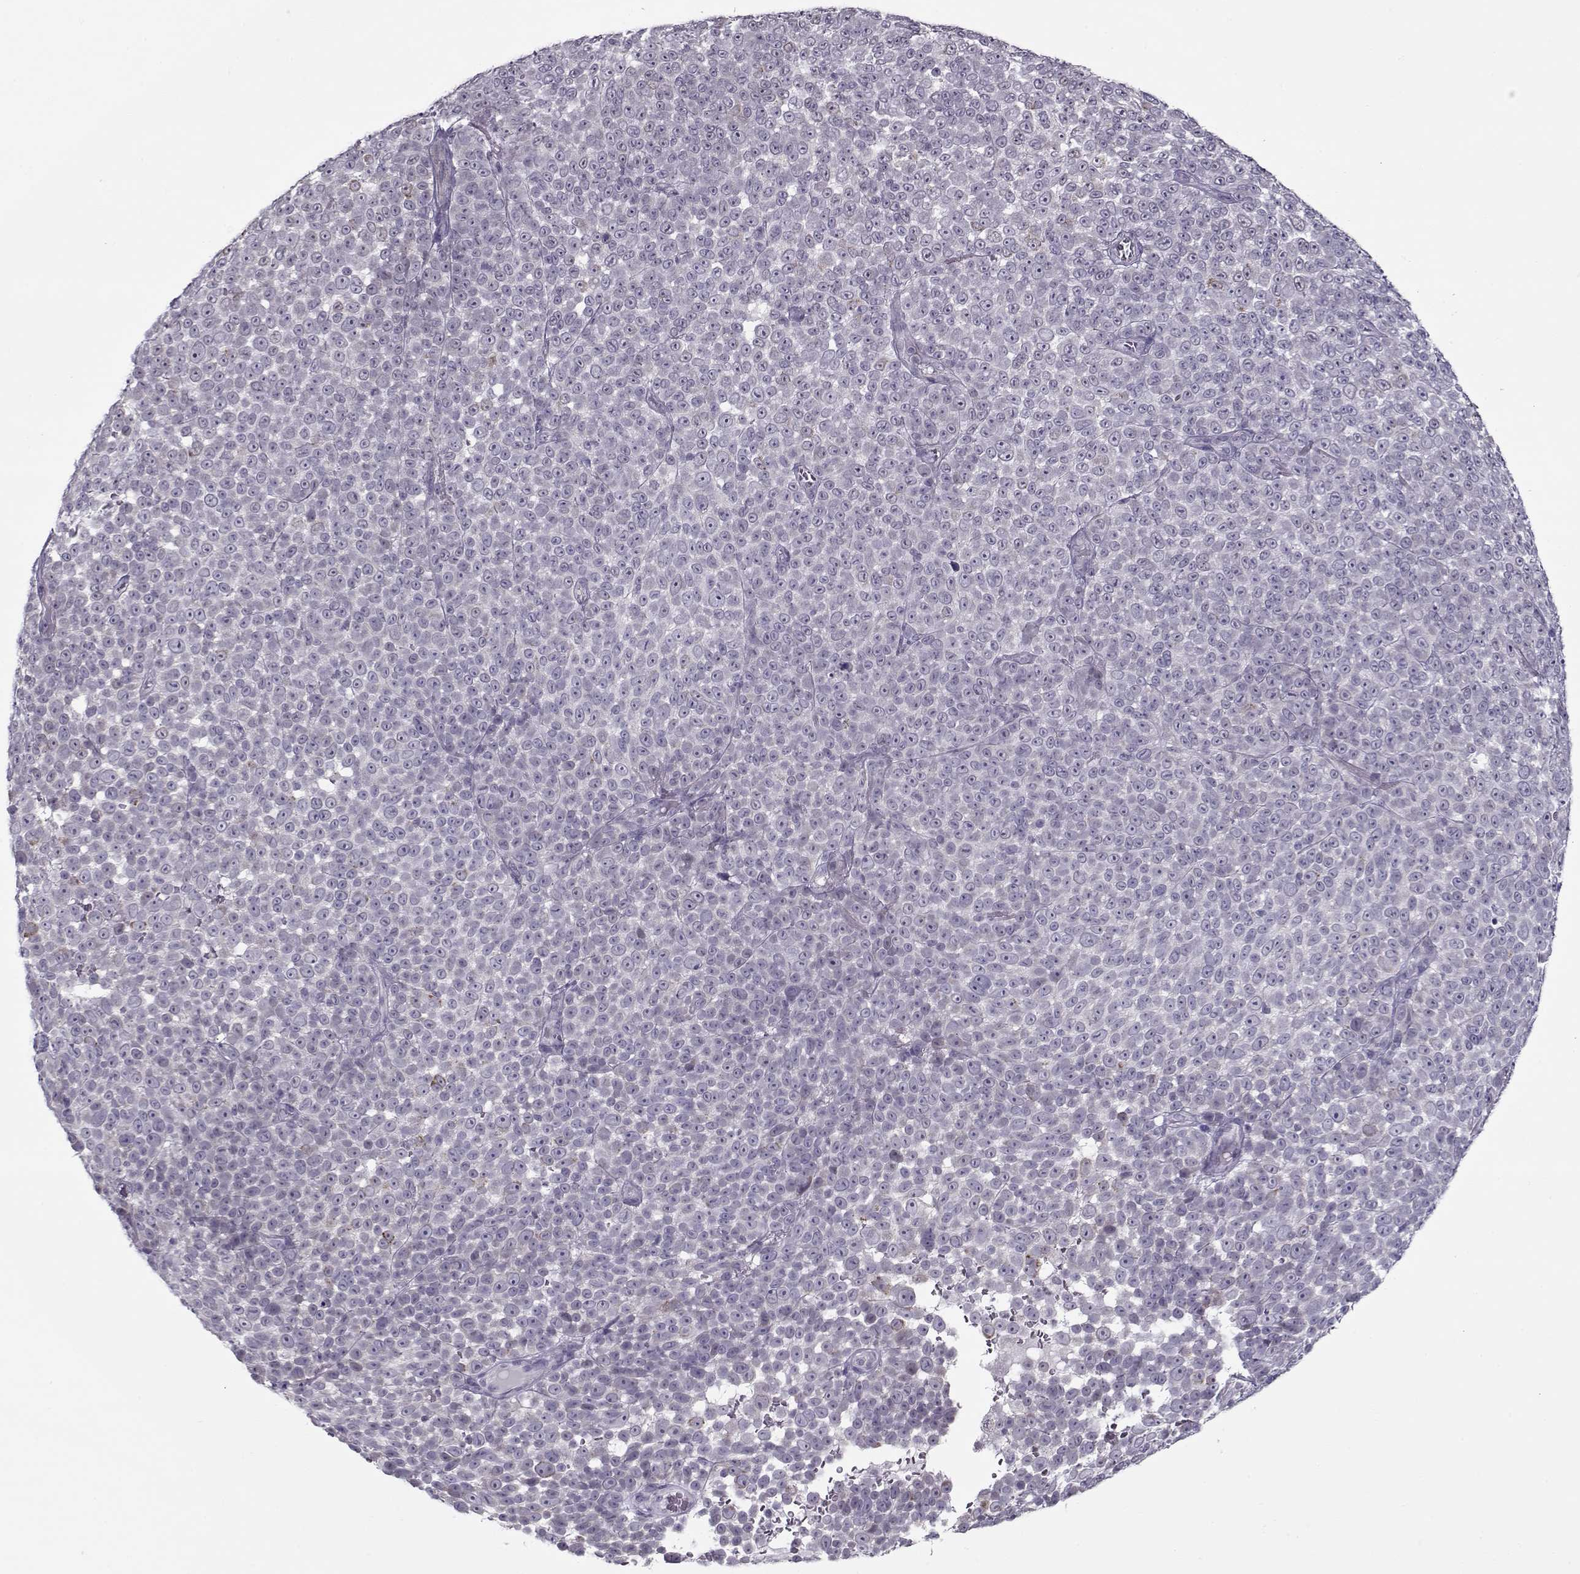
{"staining": {"intensity": "negative", "quantity": "none", "location": "none"}, "tissue": "melanoma", "cell_type": "Tumor cells", "image_type": "cancer", "snomed": [{"axis": "morphology", "description": "Malignant melanoma, NOS"}, {"axis": "topography", "description": "Skin"}], "caption": "An IHC micrograph of malignant melanoma is shown. There is no staining in tumor cells of malignant melanoma.", "gene": "CIBAR1", "patient": {"sex": "female", "age": 95}}